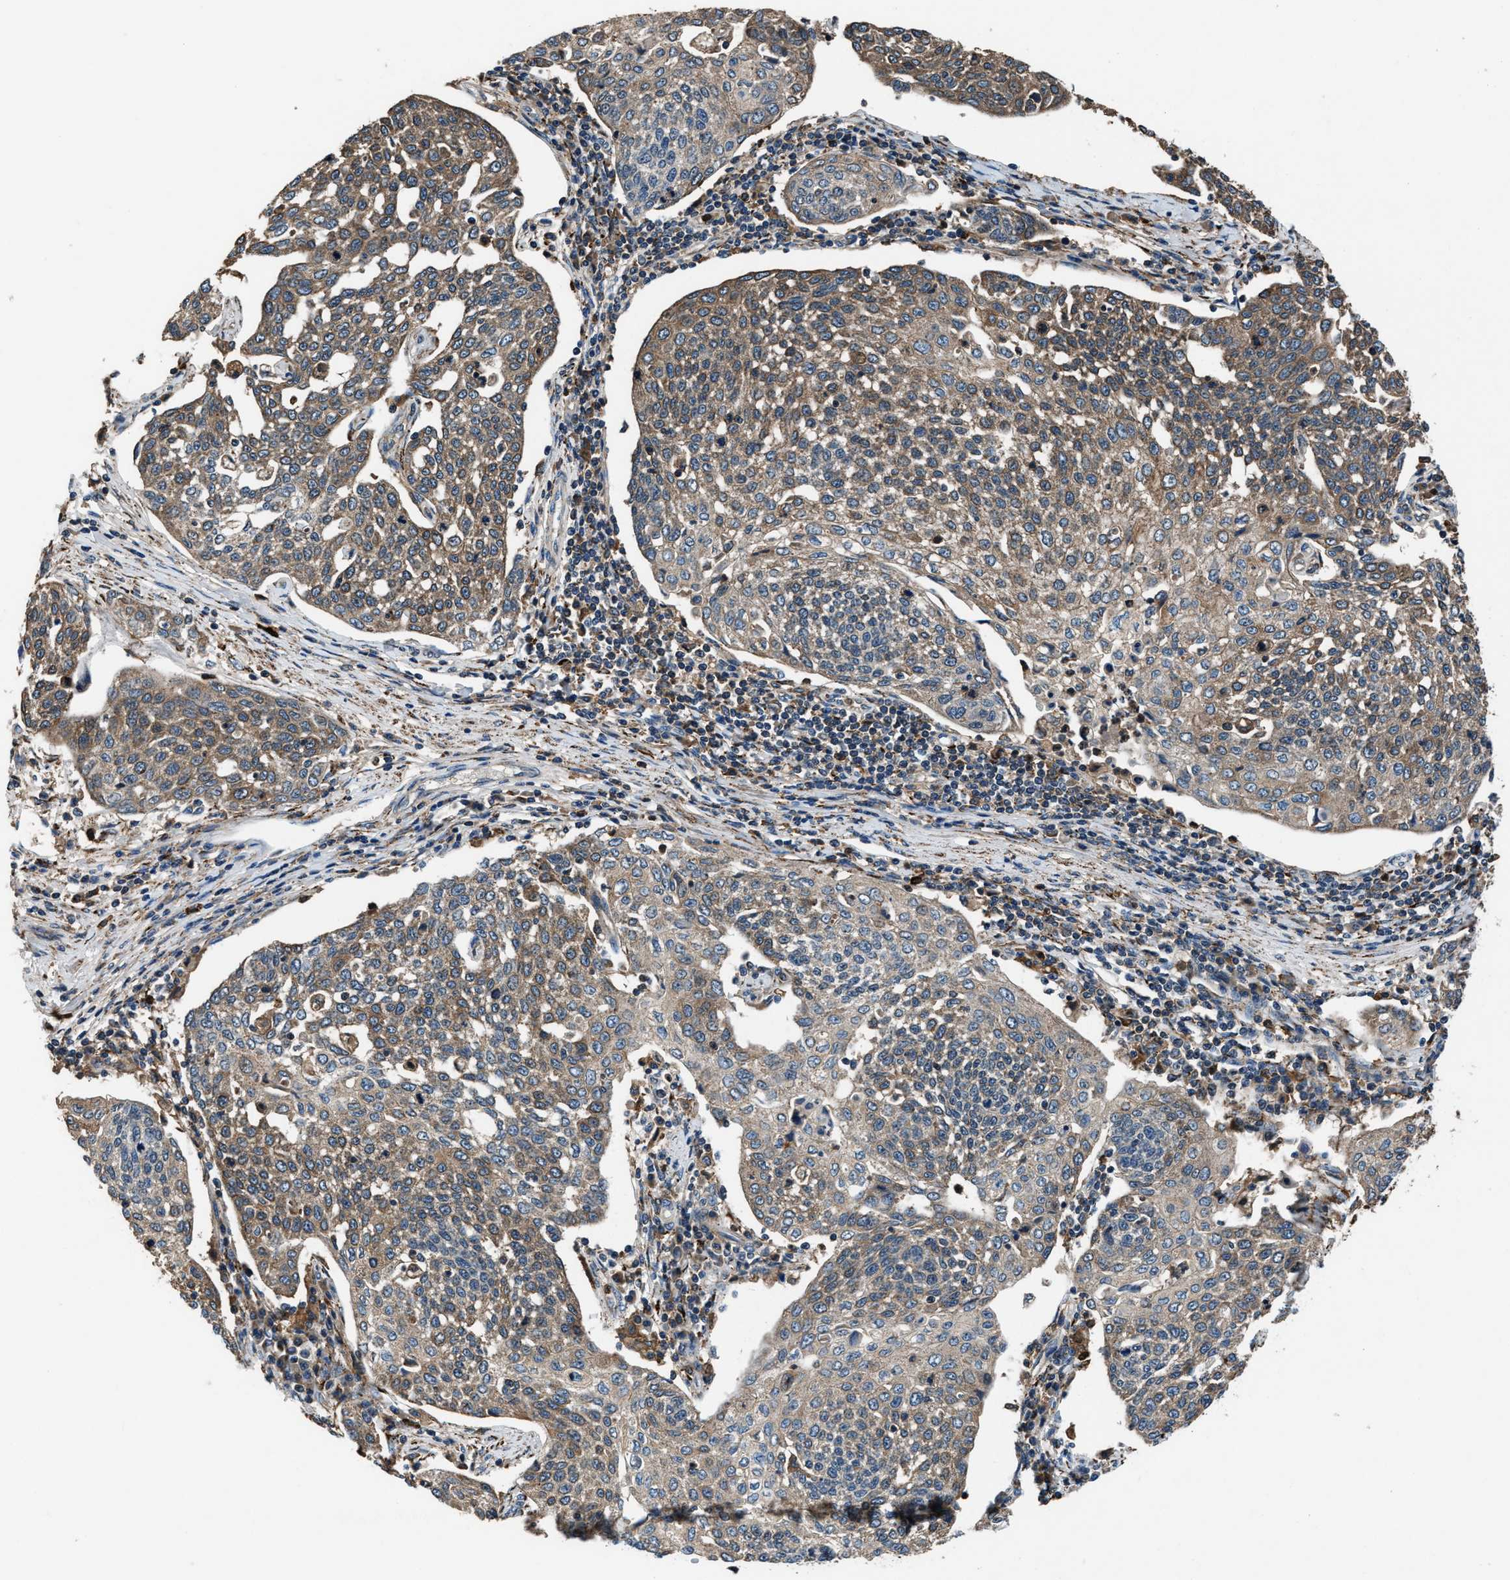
{"staining": {"intensity": "weak", "quantity": ">75%", "location": "cytoplasmic/membranous"}, "tissue": "cervical cancer", "cell_type": "Tumor cells", "image_type": "cancer", "snomed": [{"axis": "morphology", "description": "Squamous cell carcinoma, NOS"}, {"axis": "topography", "description": "Cervix"}], "caption": "Immunohistochemistry of human cervical cancer (squamous cell carcinoma) exhibits low levels of weak cytoplasmic/membranous expression in approximately >75% of tumor cells. (IHC, brightfield microscopy, high magnification).", "gene": "FAM221A", "patient": {"sex": "female", "age": 34}}